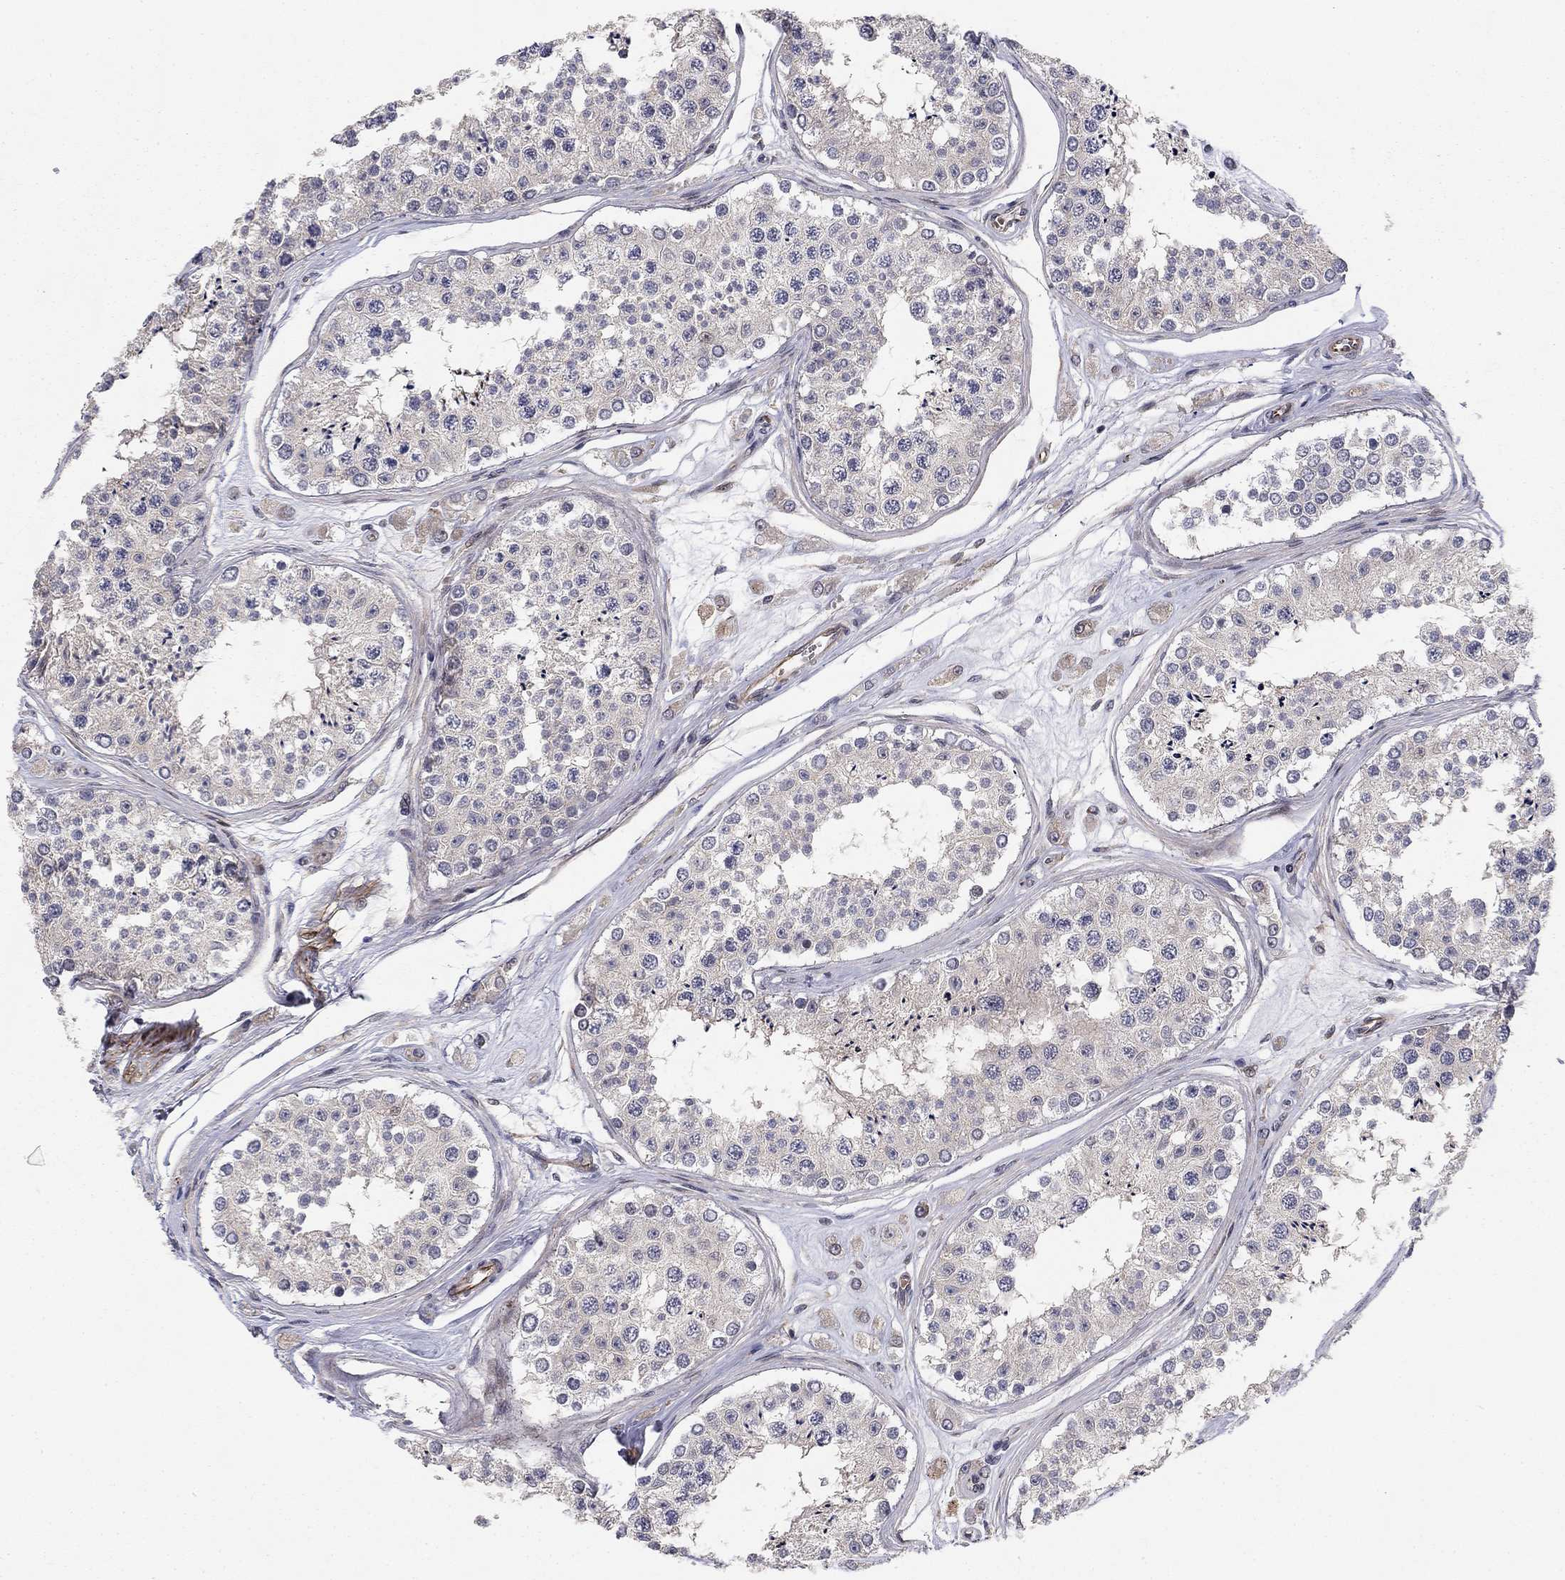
{"staining": {"intensity": "weak", "quantity": "<25%", "location": "cytoplasmic/membranous"}, "tissue": "testis", "cell_type": "Cells in seminiferous ducts", "image_type": "normal", "snomed": [{"axis": "morphology", "description": "Normal tissue, NOS"}, {"axis": "topography", "description": "Testis"}], "caption": "Immunohistochemistry (IHC) photomicrograph of benign testis: testis stained with DAB (3,3'-diaminobenzidine) reveals no significant protein expression in cells in seminiferous ducts.", "gene": "BCL11A", "patient": {"sex": "male", "age": 25}}